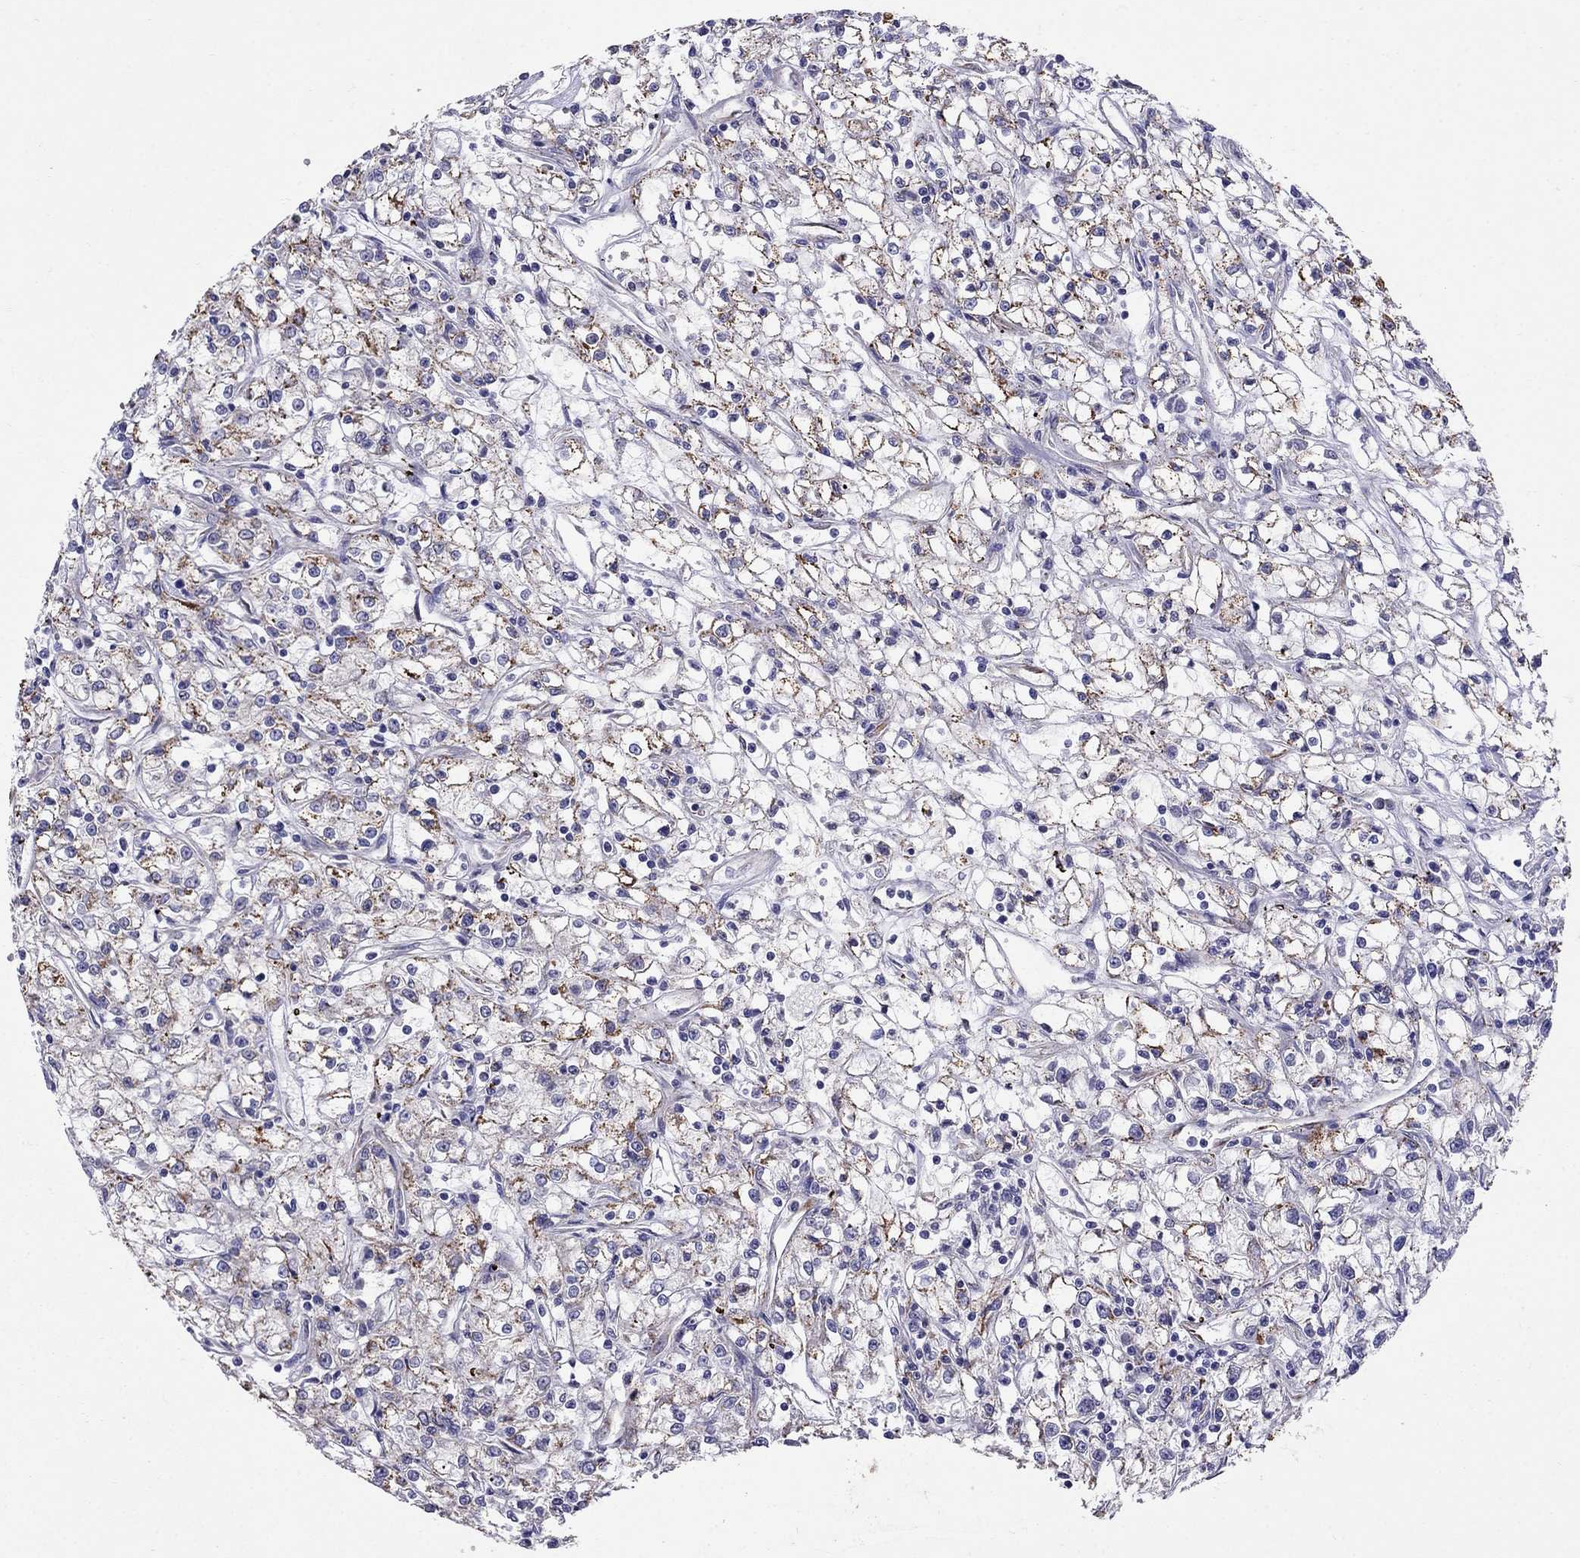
{"staining": {"intensity": "moderate", "quantity": "<25%", "location": "cytoplasmic/membranous"}, "tissue": "renal cancer", "cell_type": "Tumor cells", "image_type": "cancer", "snomed": [{"axis": "morphology", "description": "Adenocarcinoma, NOS"}, {"axis": "topography", "description": "Kidney"}], "caption": "Protein staining of adenocarcinoma (renal) tissue reveals moderate cytoplasmic/membranous expression in about <25% of tumor cells.", "gene": "MYO3B", "patient": {"sex": "female", "age": 59}}